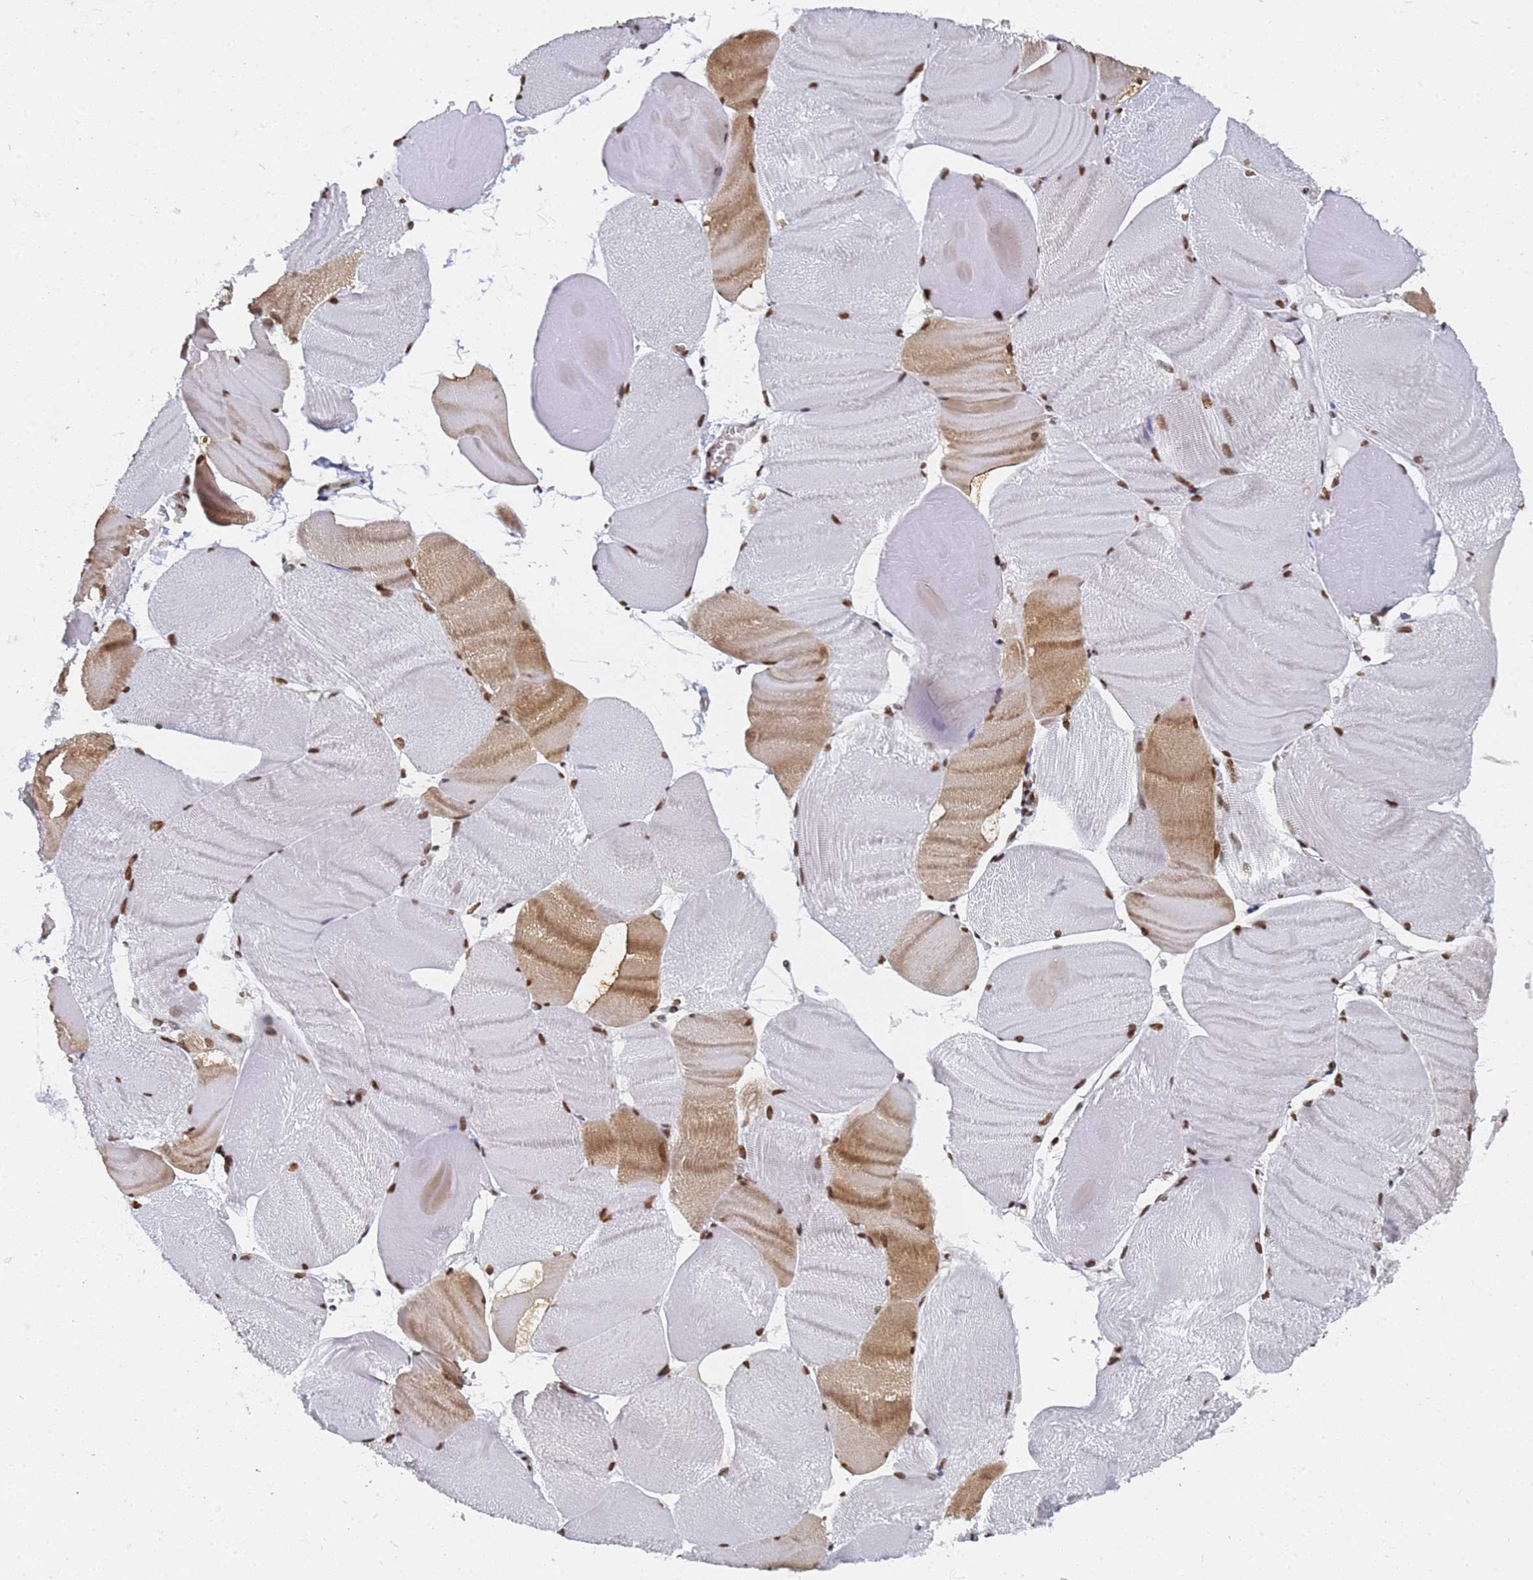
{"staining": {"intensity": "moderate", "quantity": "25%-75%", "location": "cytoplasmic/membranous,nuclear"}, "tissue": "skeletal muscle", "cell_type": "Myocytes", "image_type": "normal", "snomed": [{"axis": "morphology", "description": "Normal tissue, NOS"}, {"axis": "morphology", "description": "Basal cell carcinoma"}, {"axis": "topography", "description": "Skeletal muscle"}], "caption": "Skeletal muscle stained with a brown dye reveals moderate cytoplasmic/membranous,nuclear positive expression in approximately 25%-75% of myocytes.", "gene": "RAVER2", "patient": {"sex": "female", "age": 64}}